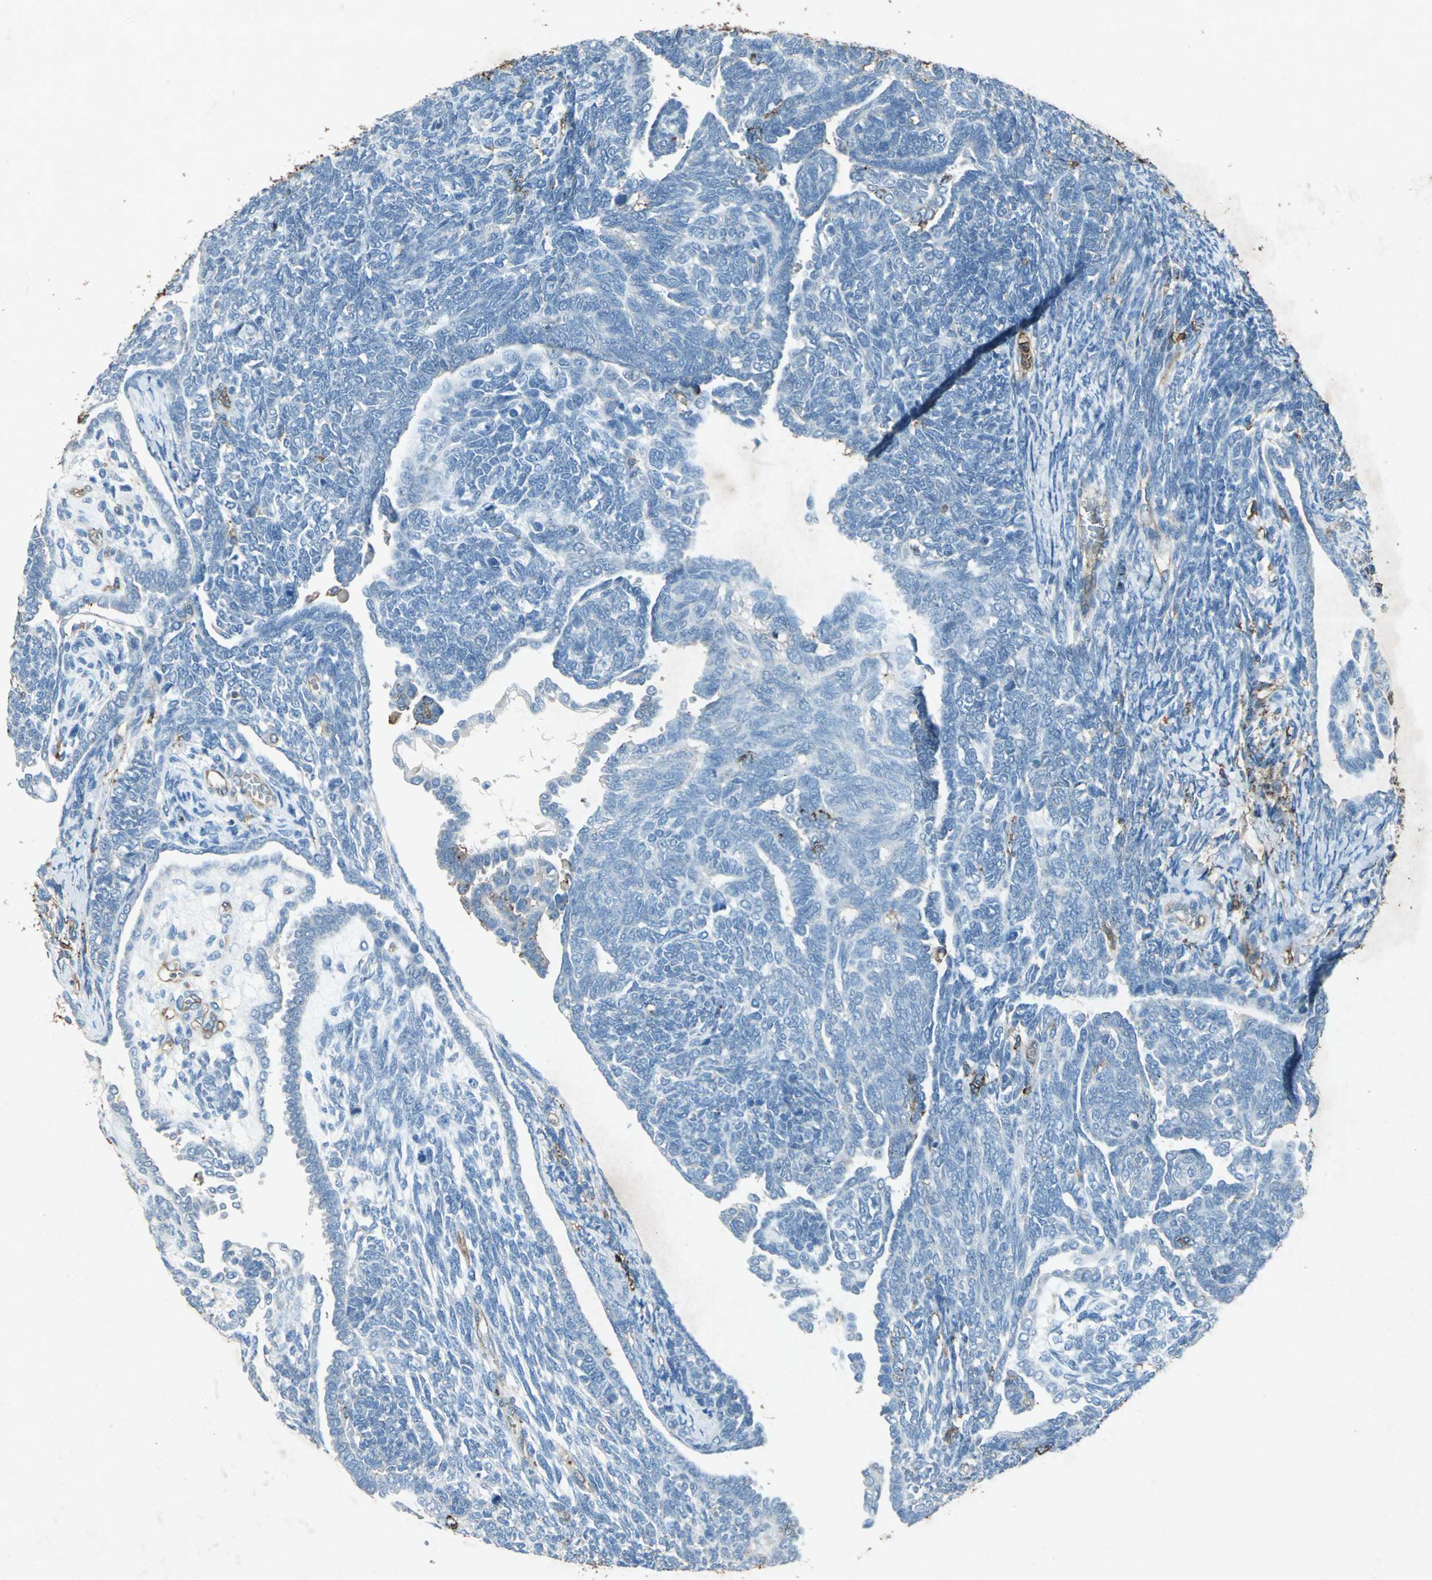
{"staining": {"intensity": "negative", "quantity": "none", "location": "none"}, "tissue": "endometrial cancer", "cell_type": "Tumor cells", "image_type": "cancer", "snomed": [{"axis": "morphology", "description": "Neoplasm, malignant, NOS"}, {"axis": "topography", "description": "Endometrium"}], "caption": "IHC micrograph of human neoplasm (malignant) (endometrial) stained for a protein (brown), which shows no staining in tumor cells. Brightfield microscopy of immunohistochemistry (IHC) stained with DAB (3,3'-diaminobenzidine) (brown) and hematoxylin (blue), captured at high magnification.", "gene": "CCR6", "patient": {"sex": "female", "age": 74}}